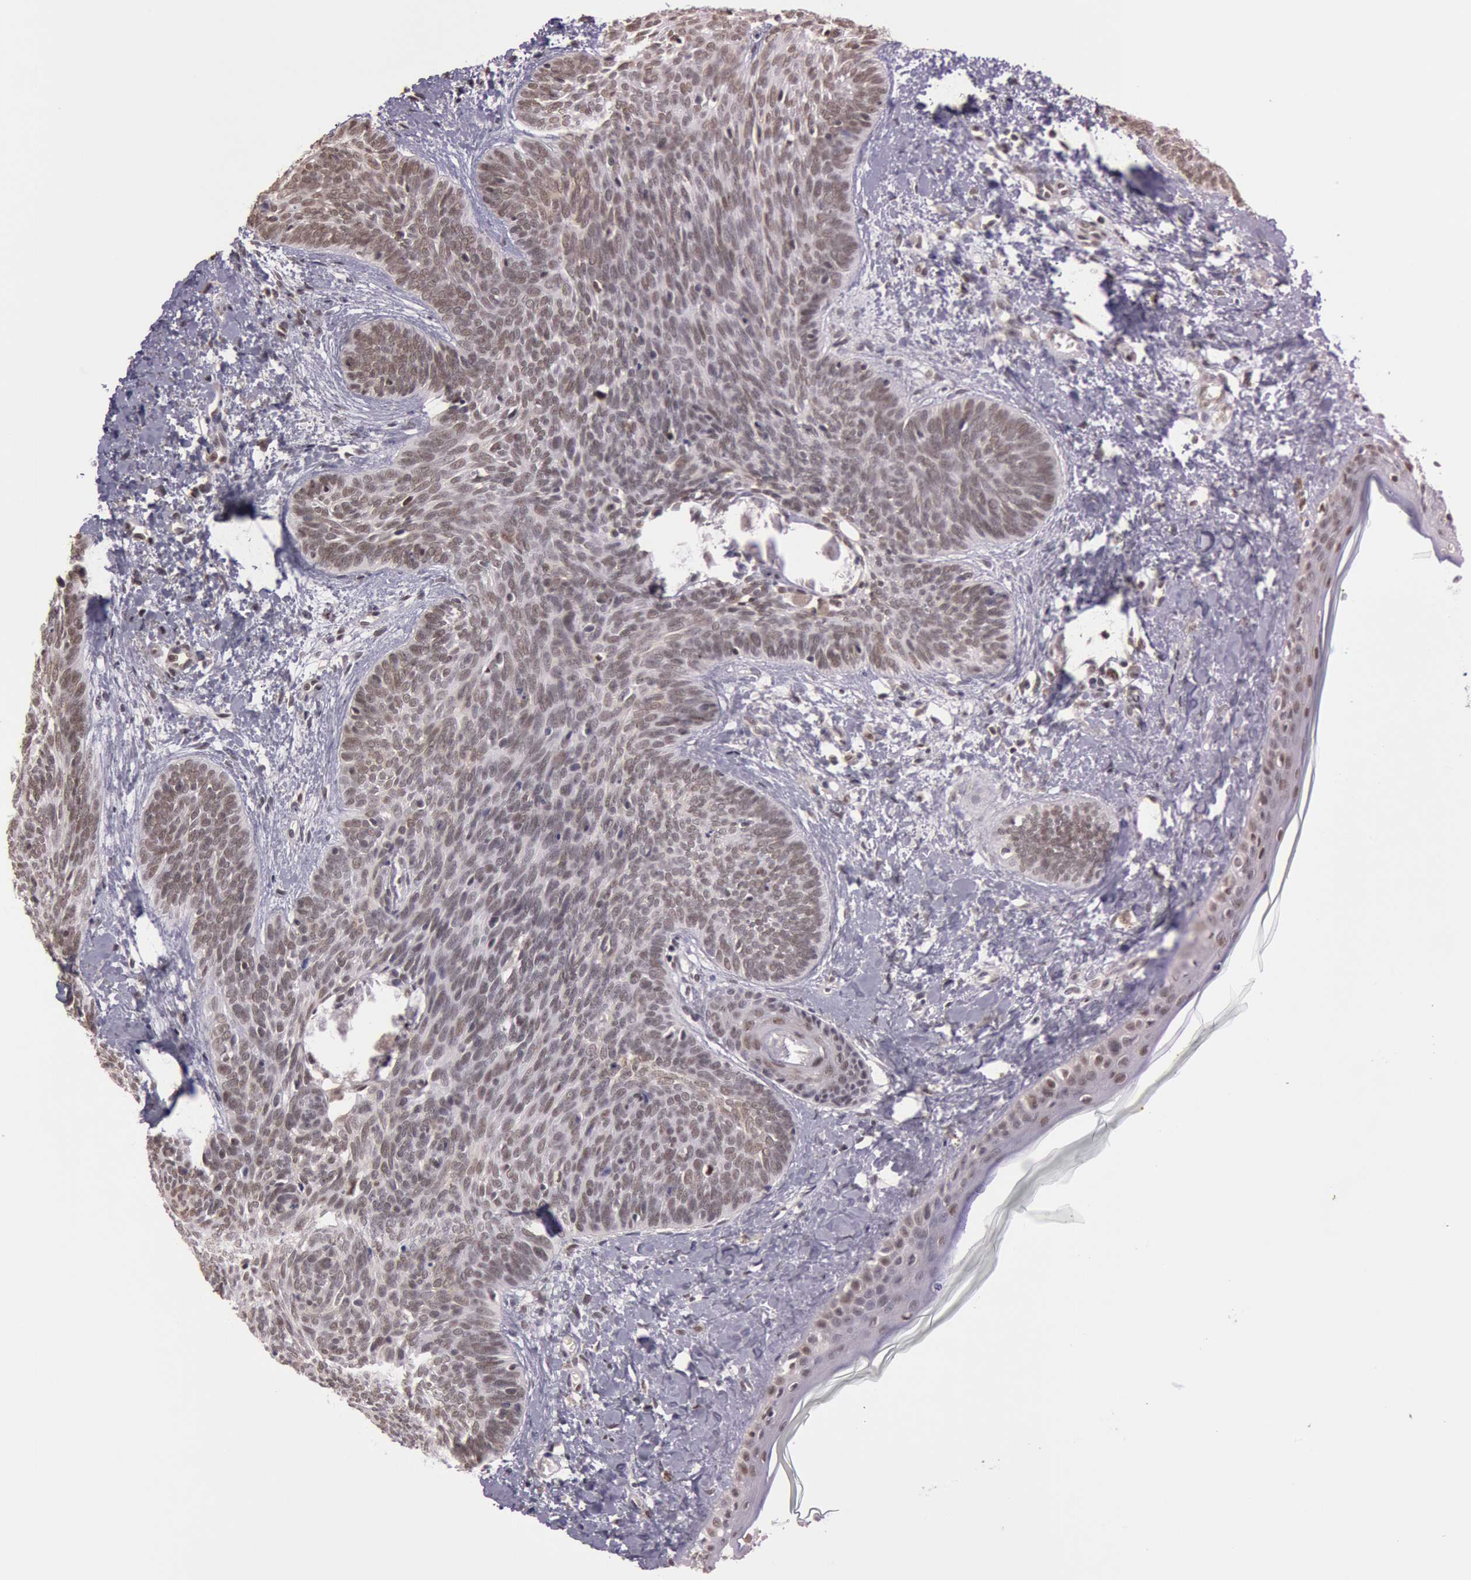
{"staining": {"intensity": "weak", "quantity": "25%-75%", "location": "nuclear"}, "tissue": "skin cancer", "cell_type": "Tumor cells", "image_type": "cancer", "snomed": [{"axis": "morphology", "description": "Basal cell carcinoma"}, {"axis": "topography", "description": "Skin"}], "caption": "A high-resolution histopathology image shows immunohistochemistry (IHC) staining of basal cell carcinoma (skin), which displays weak nuclear staining in about 25%-75% of tumor cells.", "gene": "TASL", "patient": {"sex": "female", "age": 81}}